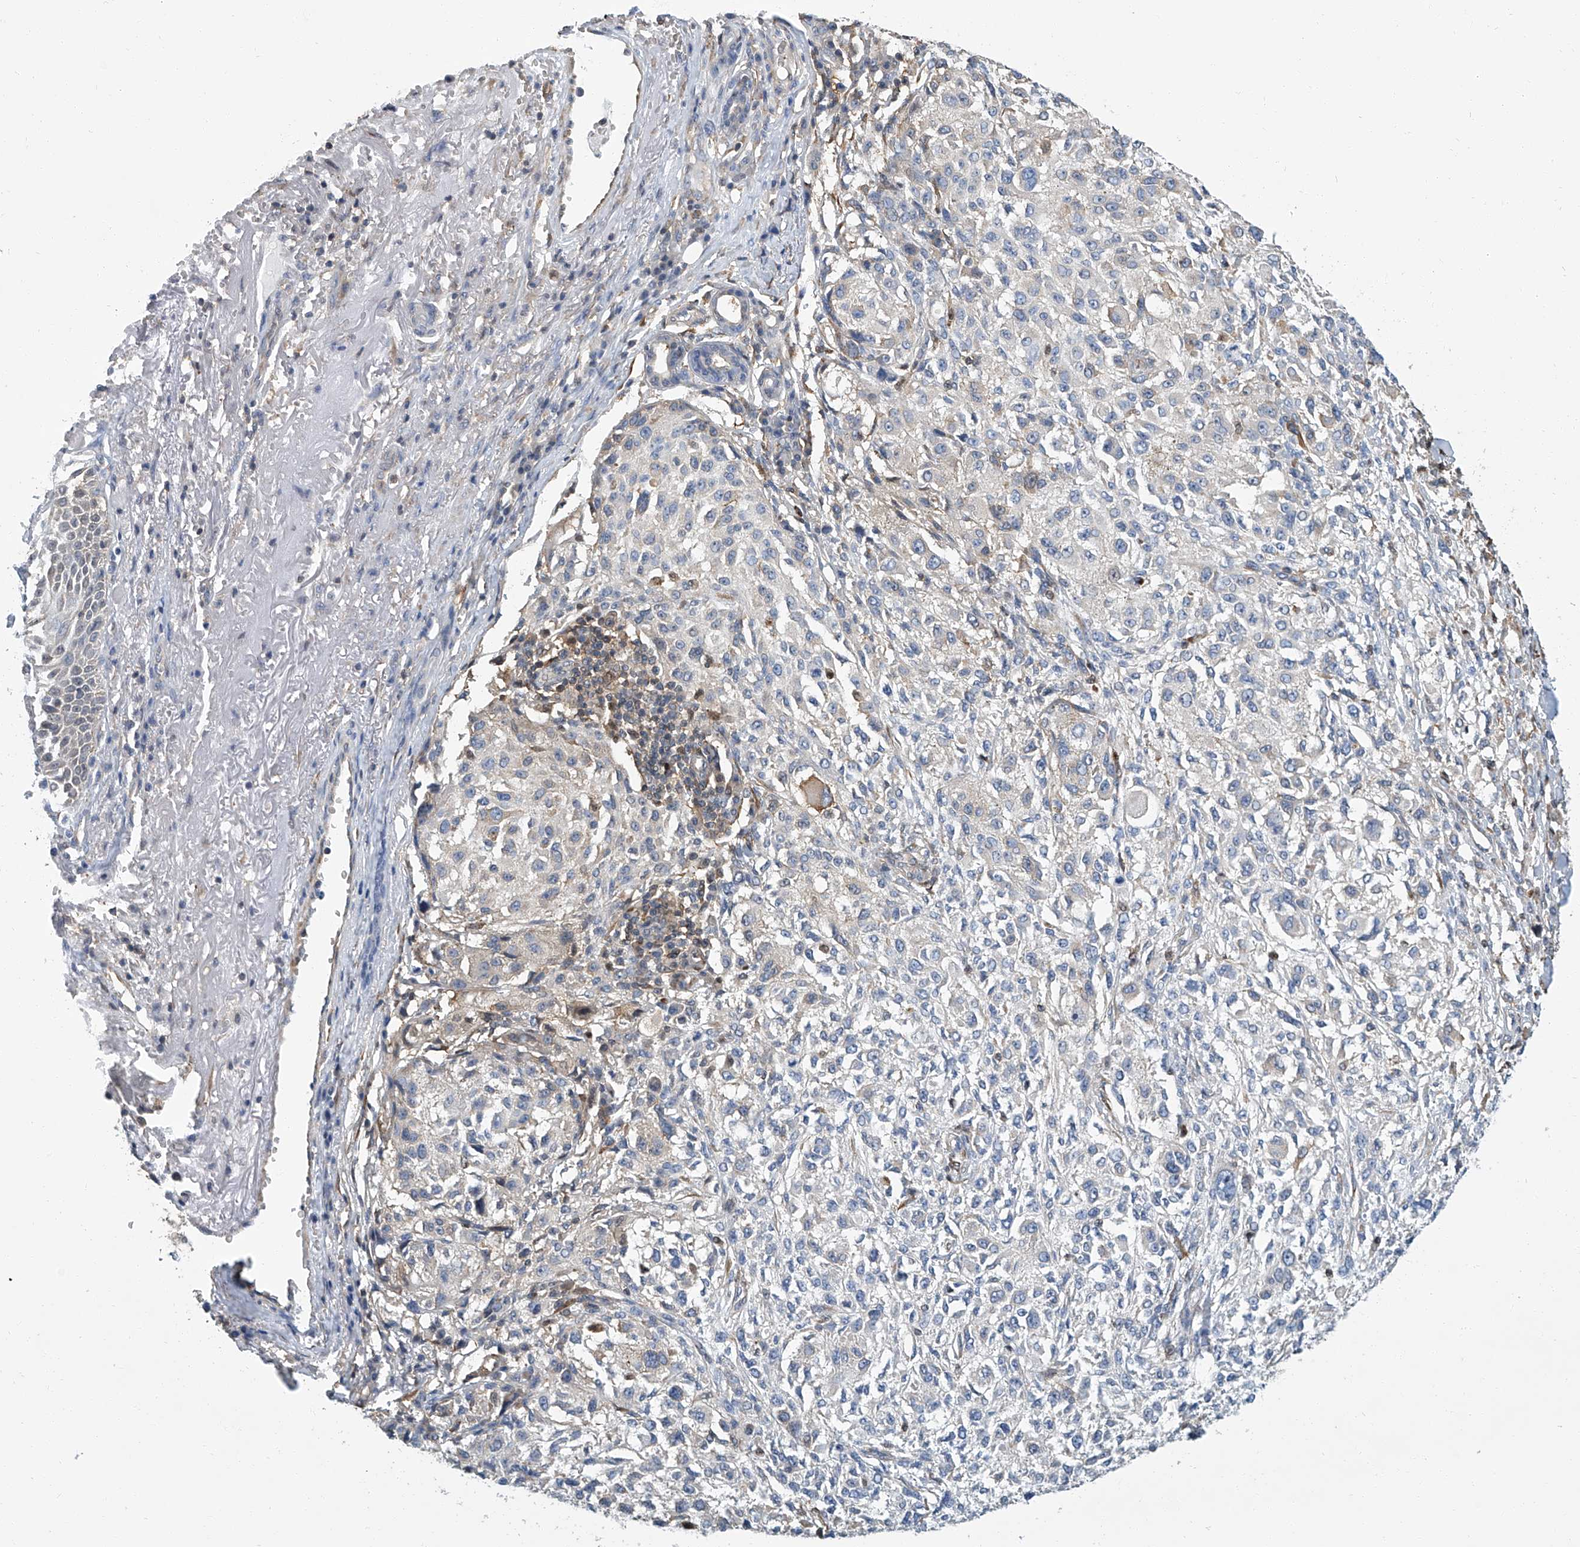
{"staining": {"intensity": "negative", "quantity": "none", "location": "none"}, "tissue": "melanoma", "cell_type": "Tumor cells", "image_type": "cancer", "snomed": [{"axis": "morphology", "description": "Necrosis, NOS"}, {"axis": "morphology", "description": "Malignant melanoma, NOS"}, {"axis": "topography", "description": "Skin"}], "caption": "Immunohistochemistry (IHC) of melanoma shows no positivity in tumor cells. (DAB immunohistochemistry with hematoxylin counter stain).", "gene": "PSMB10", "patient": {"sex": "female", "age": 87}}